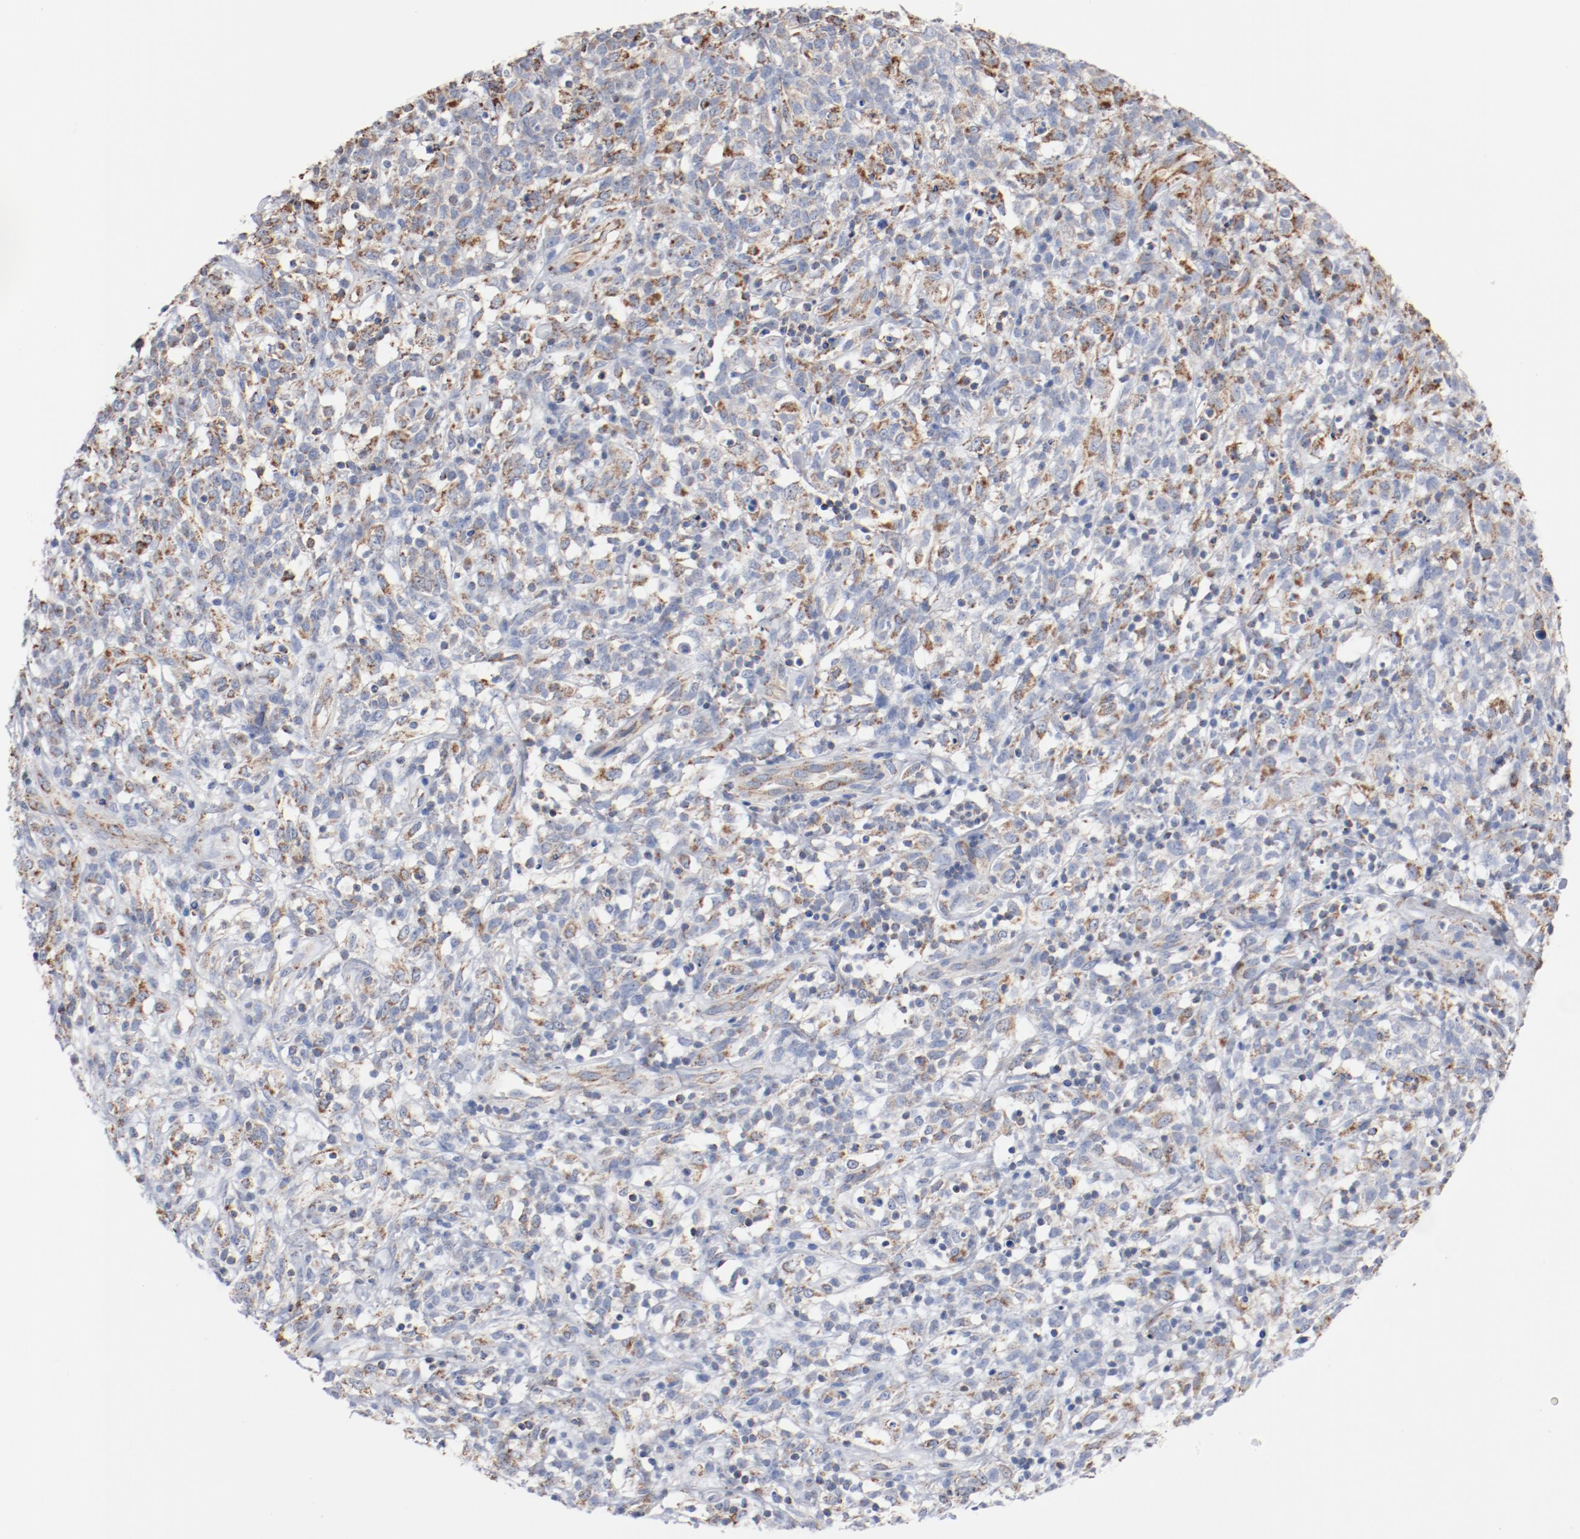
{"staining": {"intensity": "weak", "quantity": "25%-75%", "location": "cytoplasmic/membranous"}, "tissue": "lymphoma", "cell_type": "Tumor cells", "image_type": "cancer", "snomed": [{"axis": "morphology", "description": "Malignant lymphoma, non-Hodgkin's type, High grade"}, {"axis": "topography", "description": "Lymph node"}], "caption": "Immunohistochemistry (IHC) of lymphoma reveals low levels of weak cytoplasmic/membranous positivity in about 25%-75% of tumor cells. Nuclei are stained in blue.", "gene": "NDUFS4", "patient": {"sex": "female", "age": 73}}